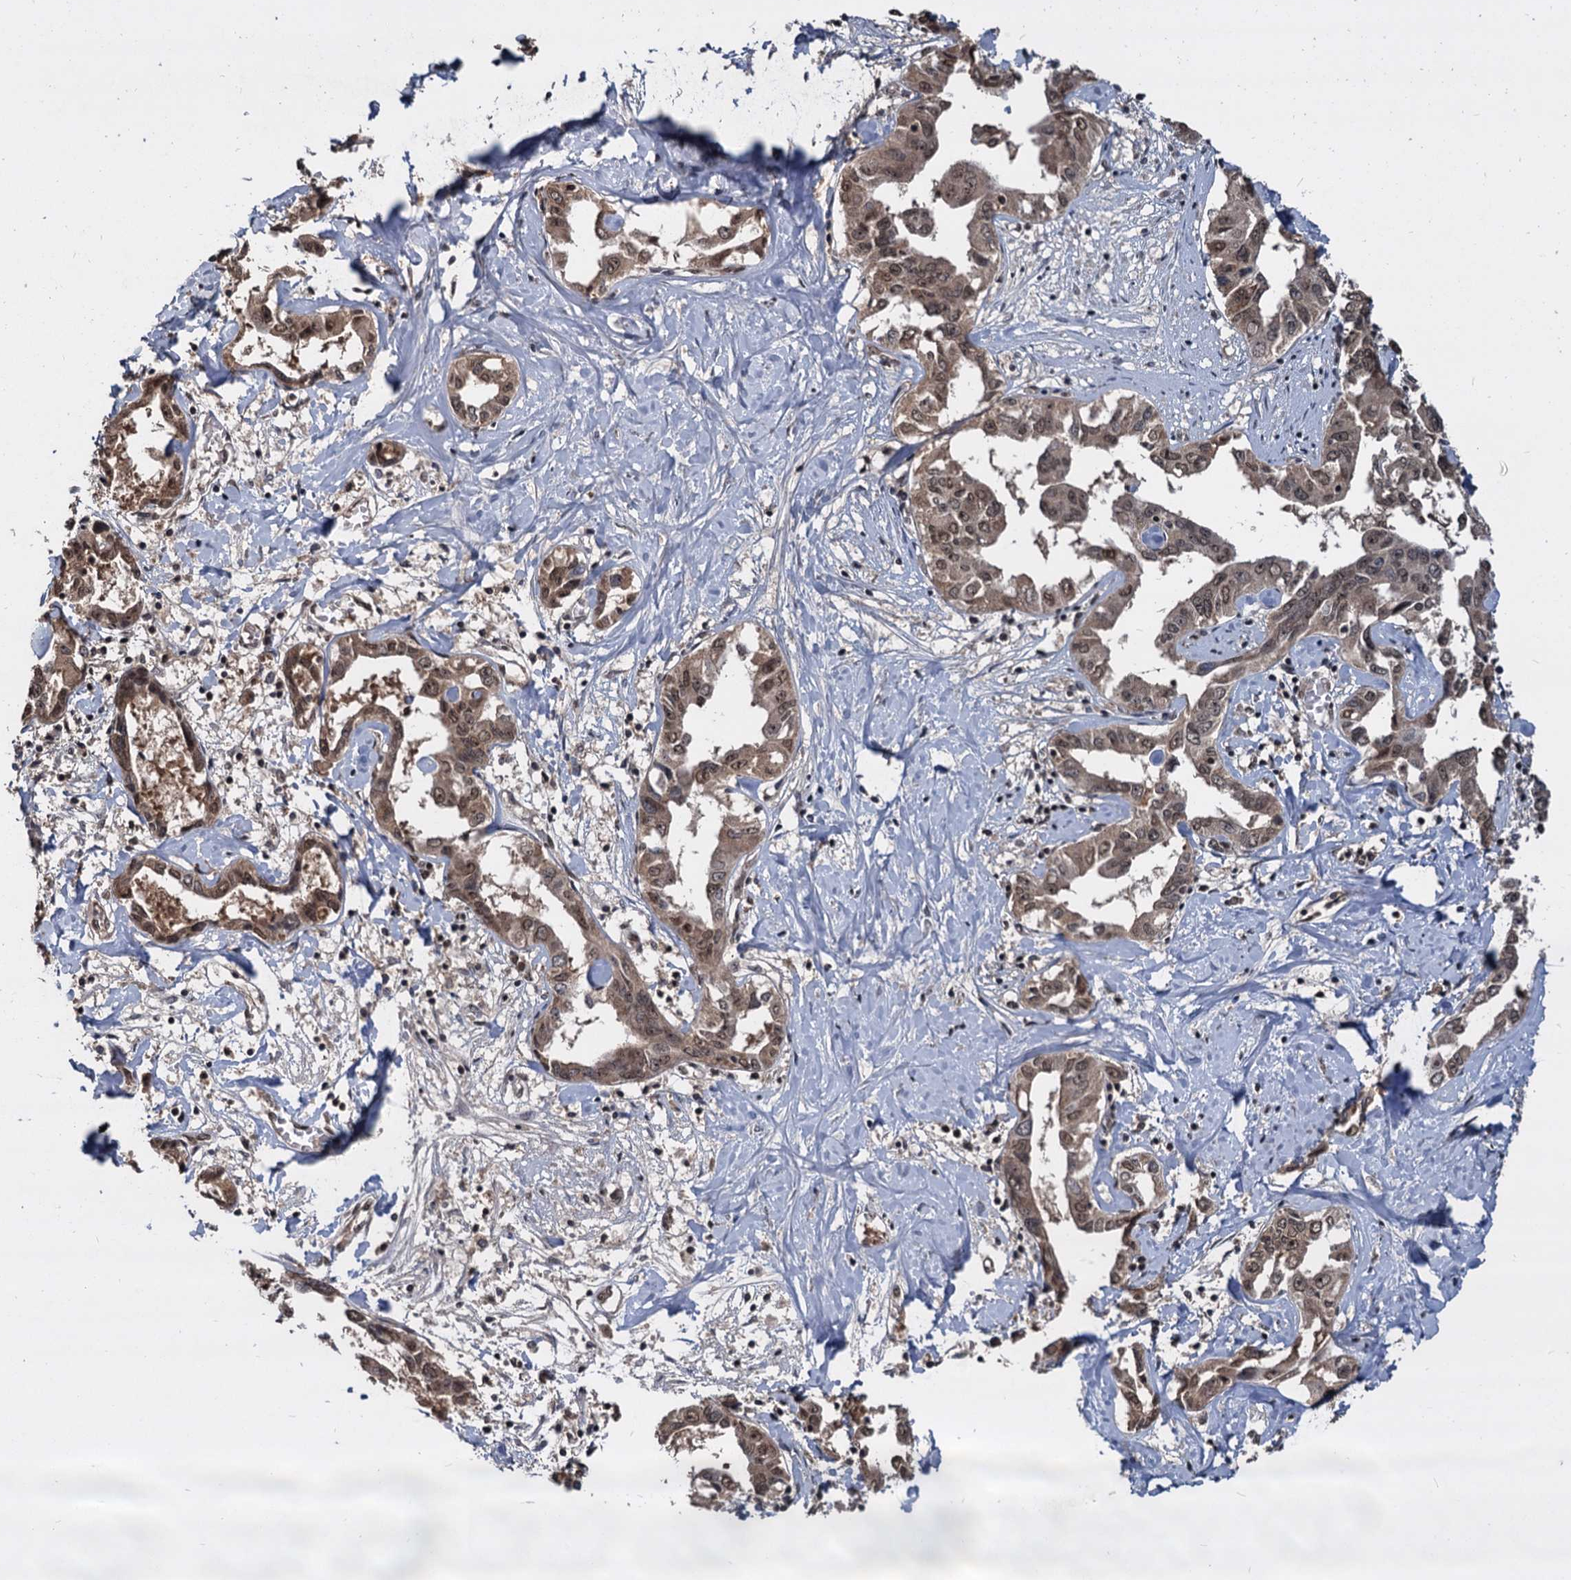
{"staining": {"intensity": "moderate", "quantity": ">75%", "location": "cytoplasmic/membranous,nuclear"}, "tissue": "liver cancer", "cell_type": "Tumor cells", "image_type": "cancer", "snomed": [{"axis": "morphology", "description": "Cholangiocarcinoma"}, {"axis": "topography", "description": "Liver"}], "caption": "Immunohistochemistry histopathology image of neoplastic tissue: liver cholangiocarcinoma stained using IHC exhibits medium levels of moderate protein expression localized specifically in the cytoplasmic/membranous and nuclear of tumor cells, appearing as a cytoplasmic/membranous and nuclear brown color.", "gene": "FAM216B", "patient": {"sex": "male", "age": 59}}